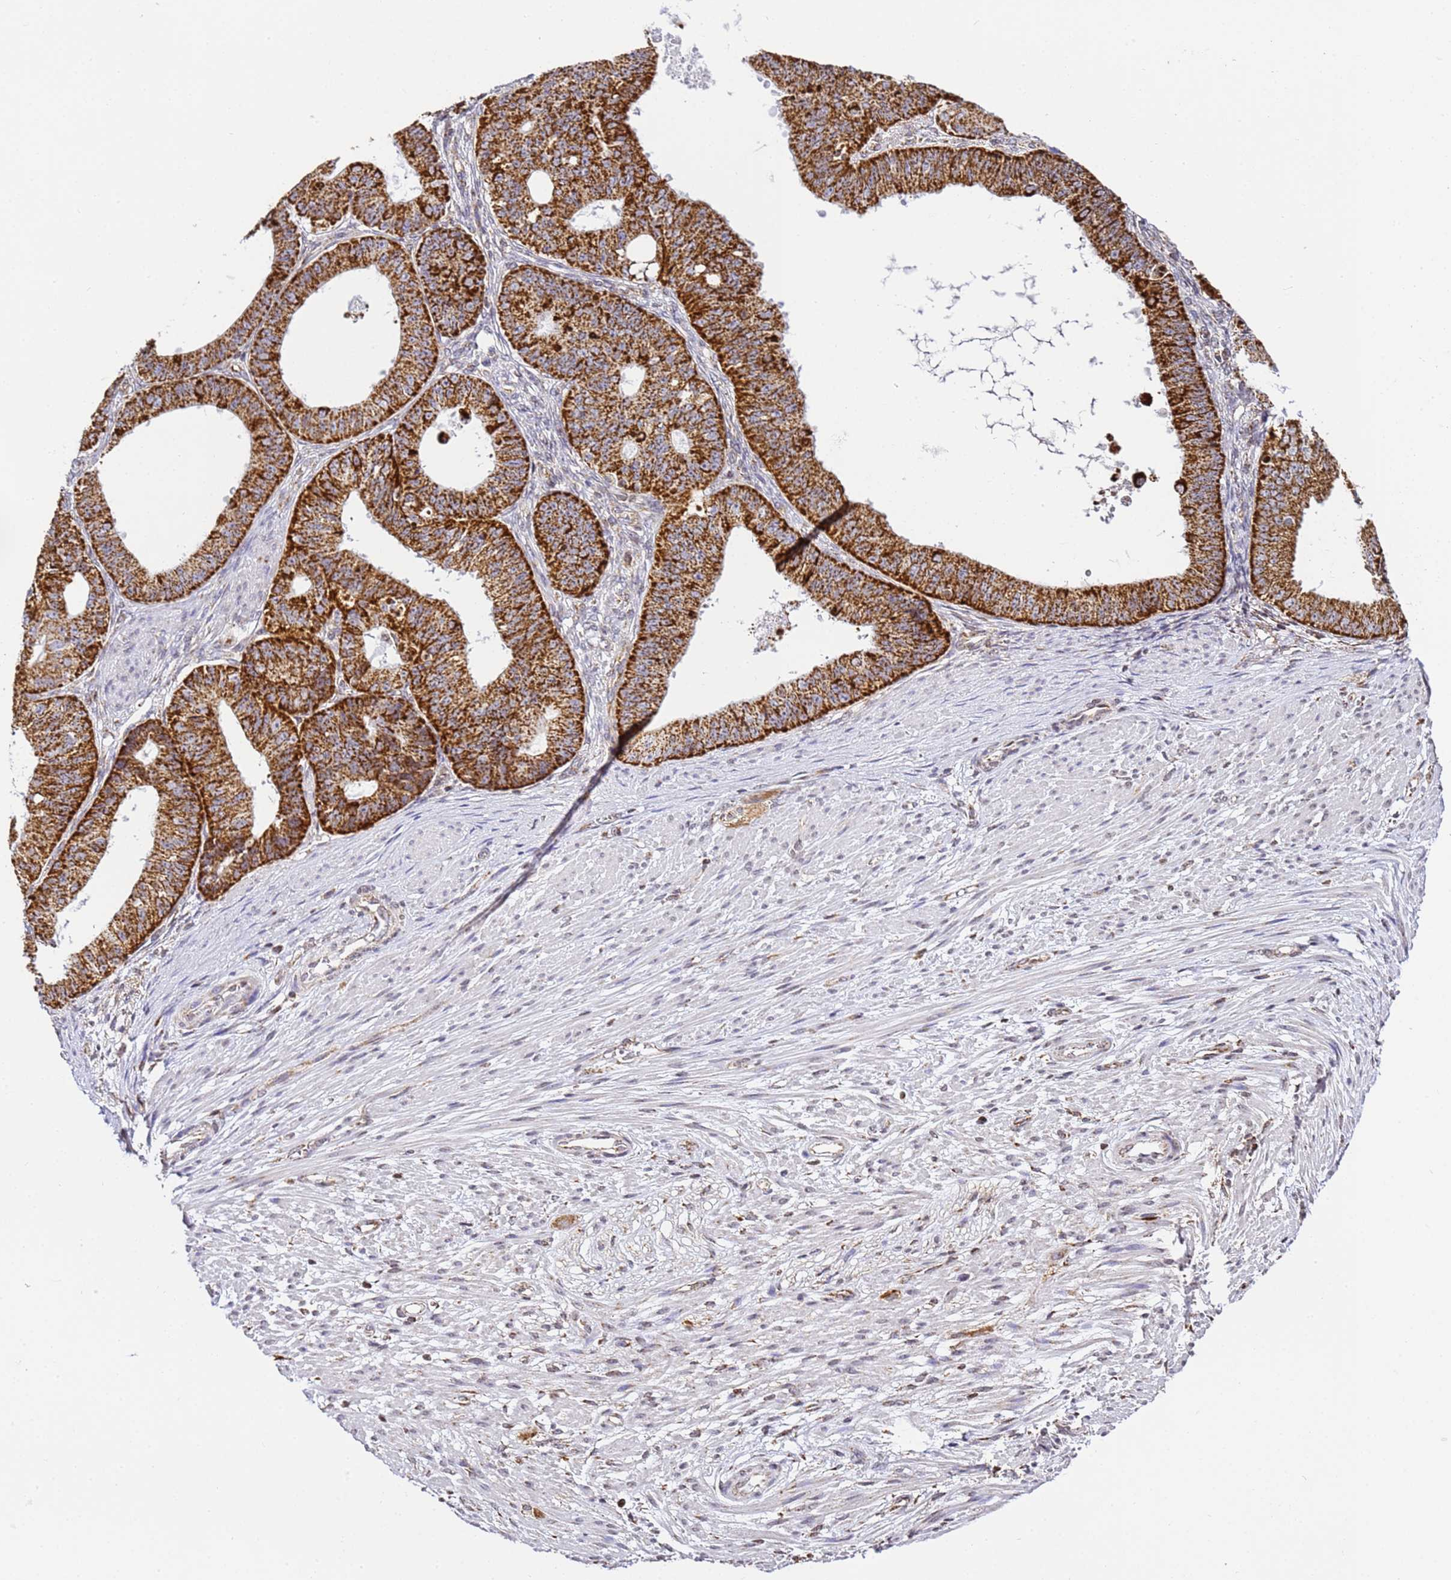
{"staining": {"intensity": "strong", "quantity": ">75%", "location": "cytoplasmic/membranous"}, "tissue": "ovarian cancer", "cell_type": "Tumor cells", "image_type": "cancer", "snomed": [{"axis": "morphology", "description": "Carcinoma, endometroid"}, {"axis": "topography", "description": "Appendix"}, {"axis": "topography", "description": "Ovary"}], "caption": "Ovarian cancer was stained to show a protein in brown. There is high levels of strong cytoplasmic/membranous staining in about >75% of tumor cells.", "gene": "HSPE1", "patient": {"sex": "female", "age": 42}}